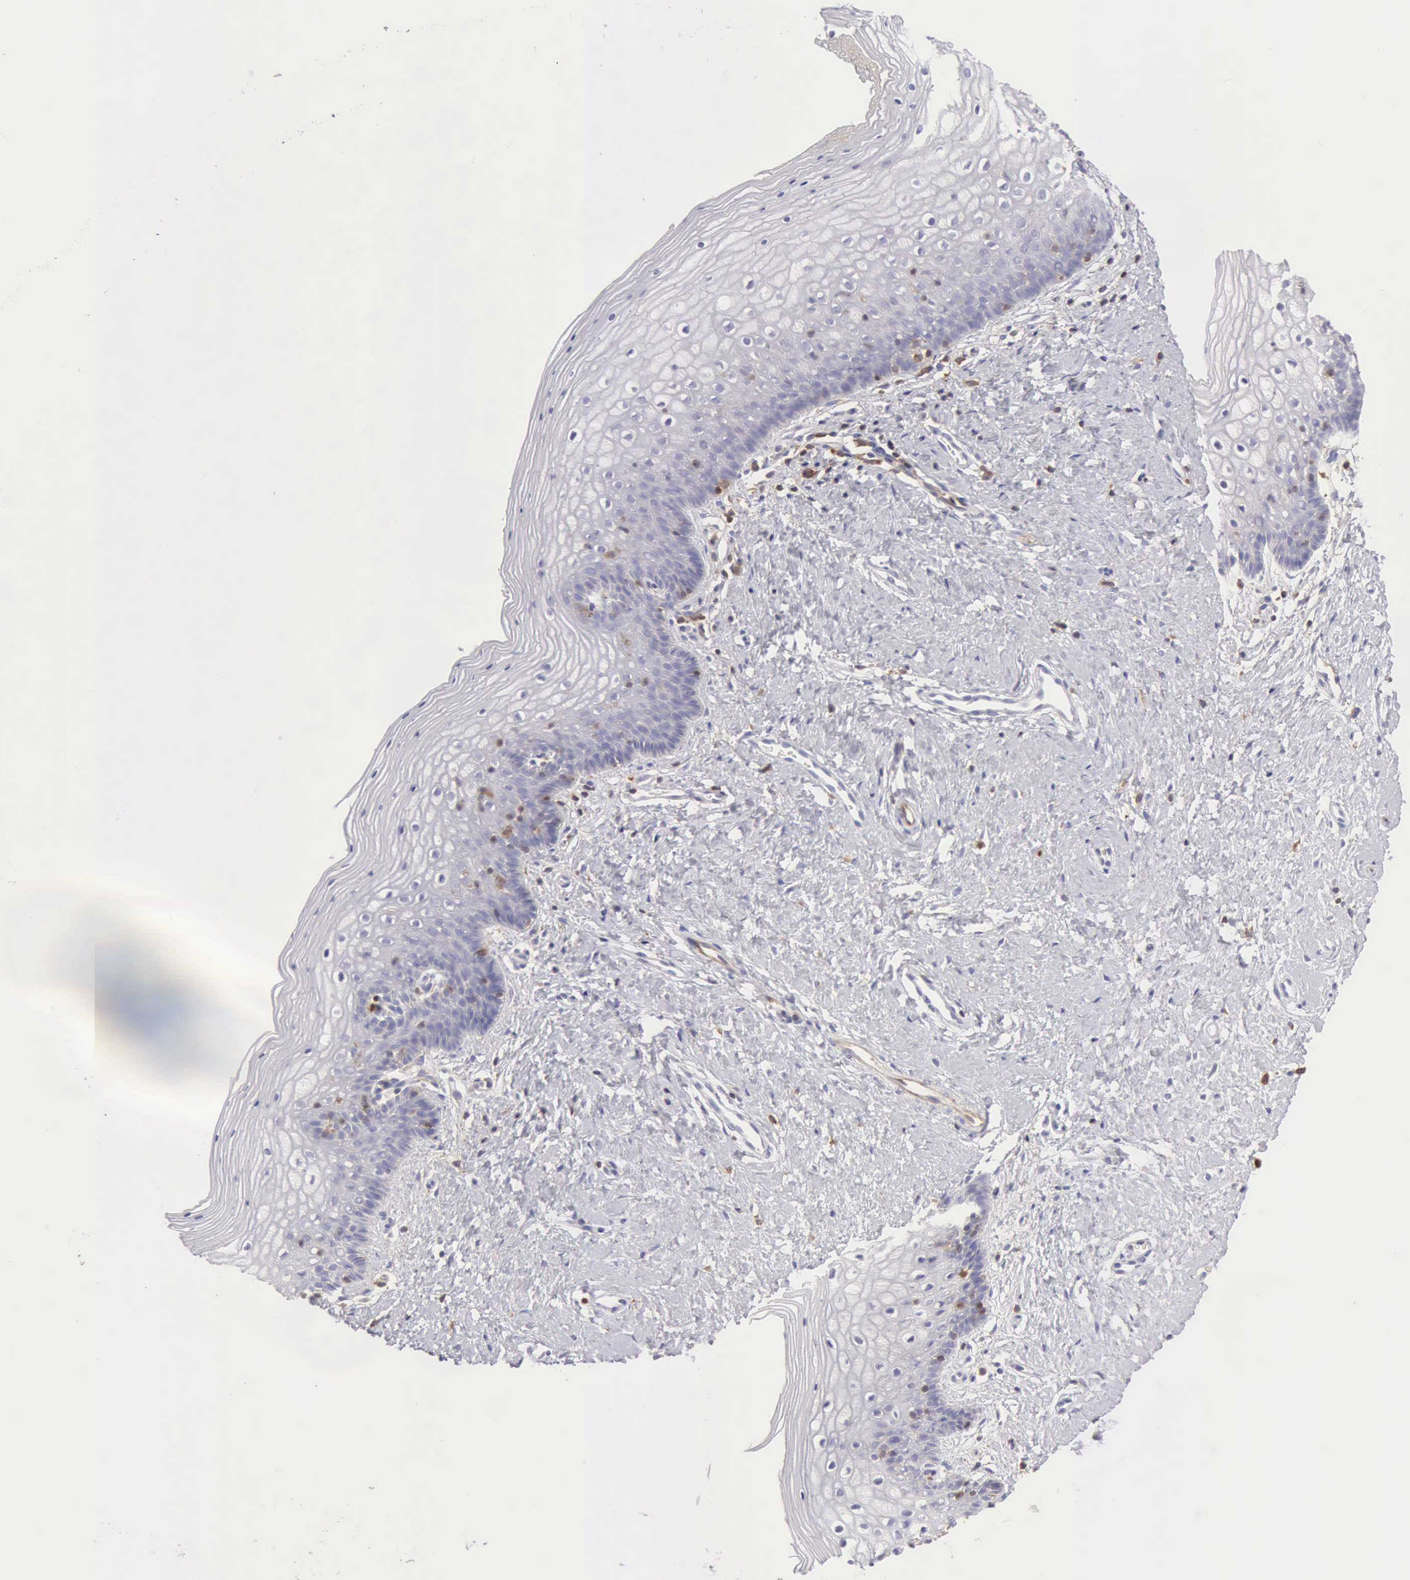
{"staining": {"intensity": "negative", "quantity": "none", "location": "none"}, "tissue": "vagina", "cell_type": "Squamous epithelial cells", "image_type": "normal", "snomed": [{"axis": "morphology", "description": "Normal tissue, NOS"}, {"axis": "topography", "description": "Vagina"}], "caption": "Immunohistochemistry (IHC) image of benign vagina stained for a protein (brown), which displays no staining in squamous epithelial cells. (DAB IHC with hematoxylin counter stain).", "gene": "ARHGAP4", "patient": {"sex": "female", "age": 46}}